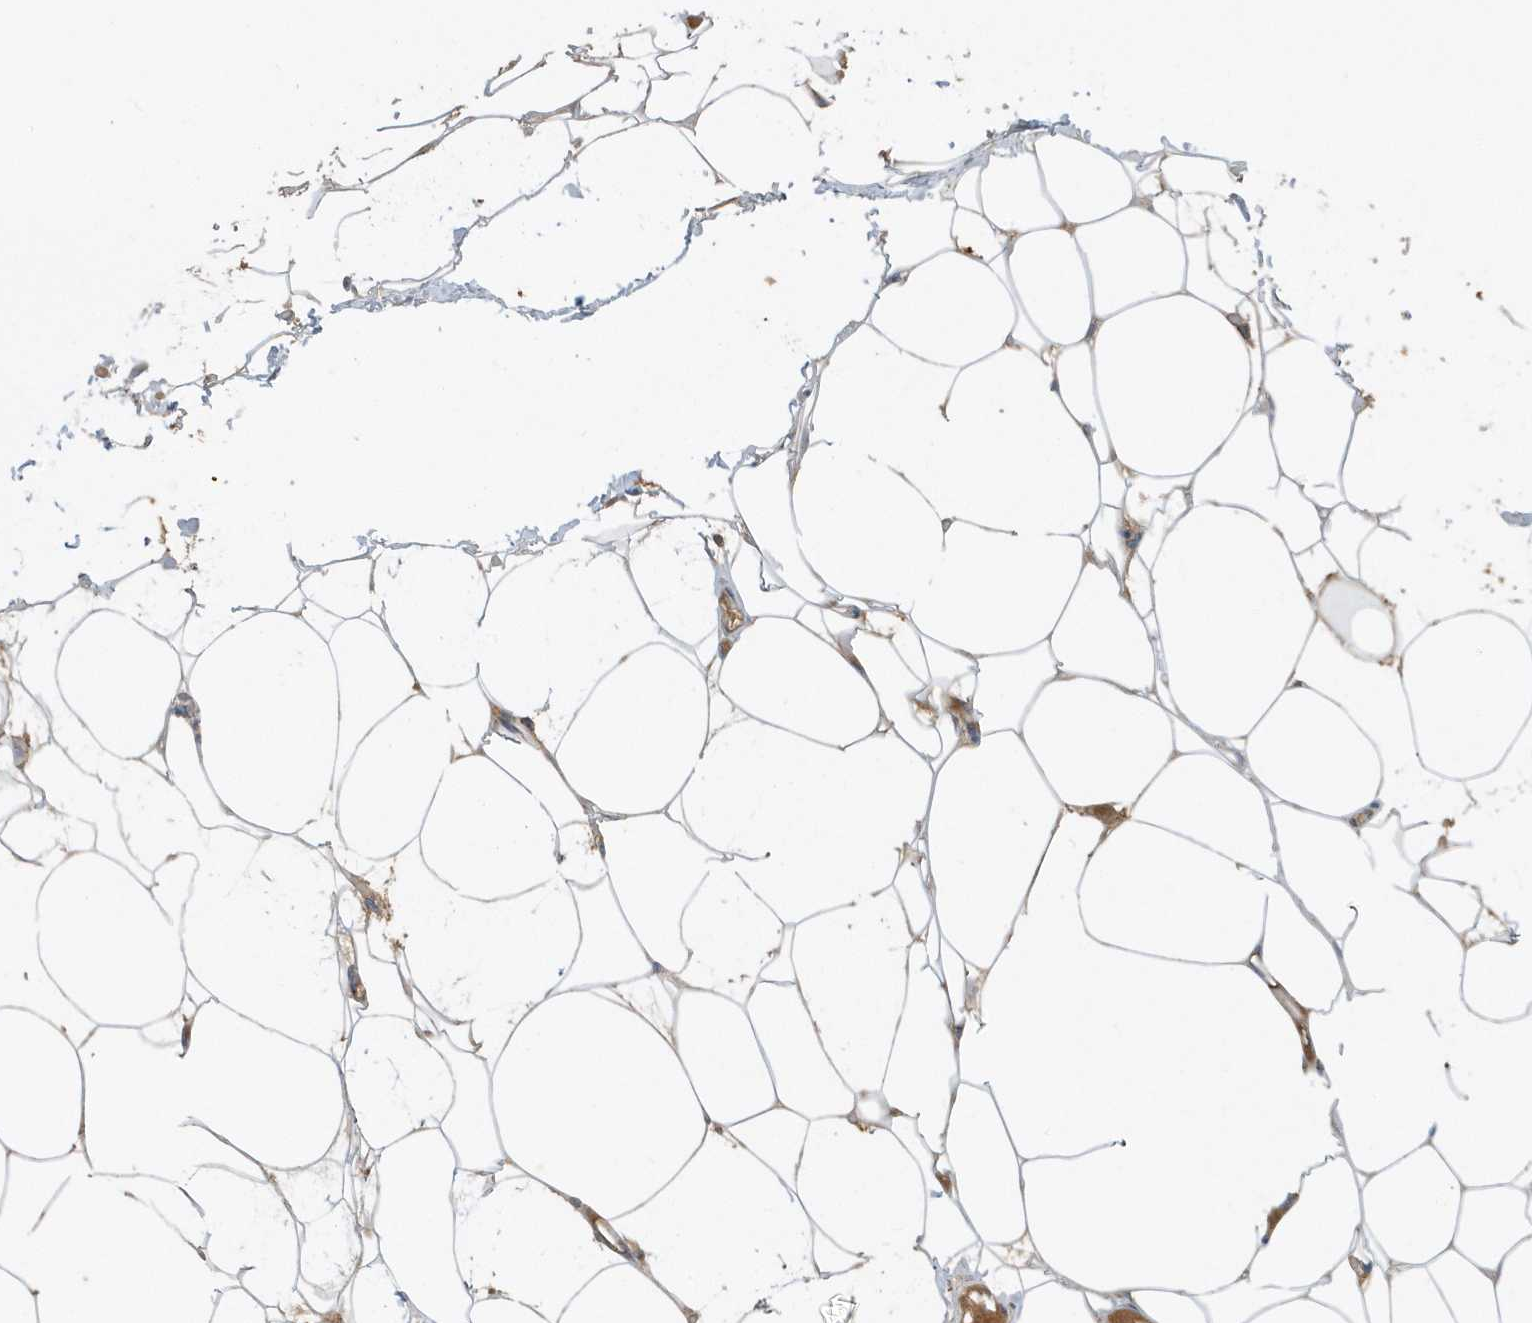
{"staining": {"intensity": "weak", "quantity": ">75%", "location": "cytoplasmic/membranous"}, "tissue": "adipose tissue", "cell_type": "Adipocytes", "image_type": "normal", "snomed": [{"axis": "morphology", "description": "Normal tissue, NOS"}, {"axis": "topography", "description": "Breast"}], "caption": "IHC micrograph of normal adipose tissue stained for a protein (brown), which displays low levels of weak cytoplasmic/membranous expression in about >75% of adipocytes.", "gene": "USP53", "patient": {"sex": "female", "age": 23}}